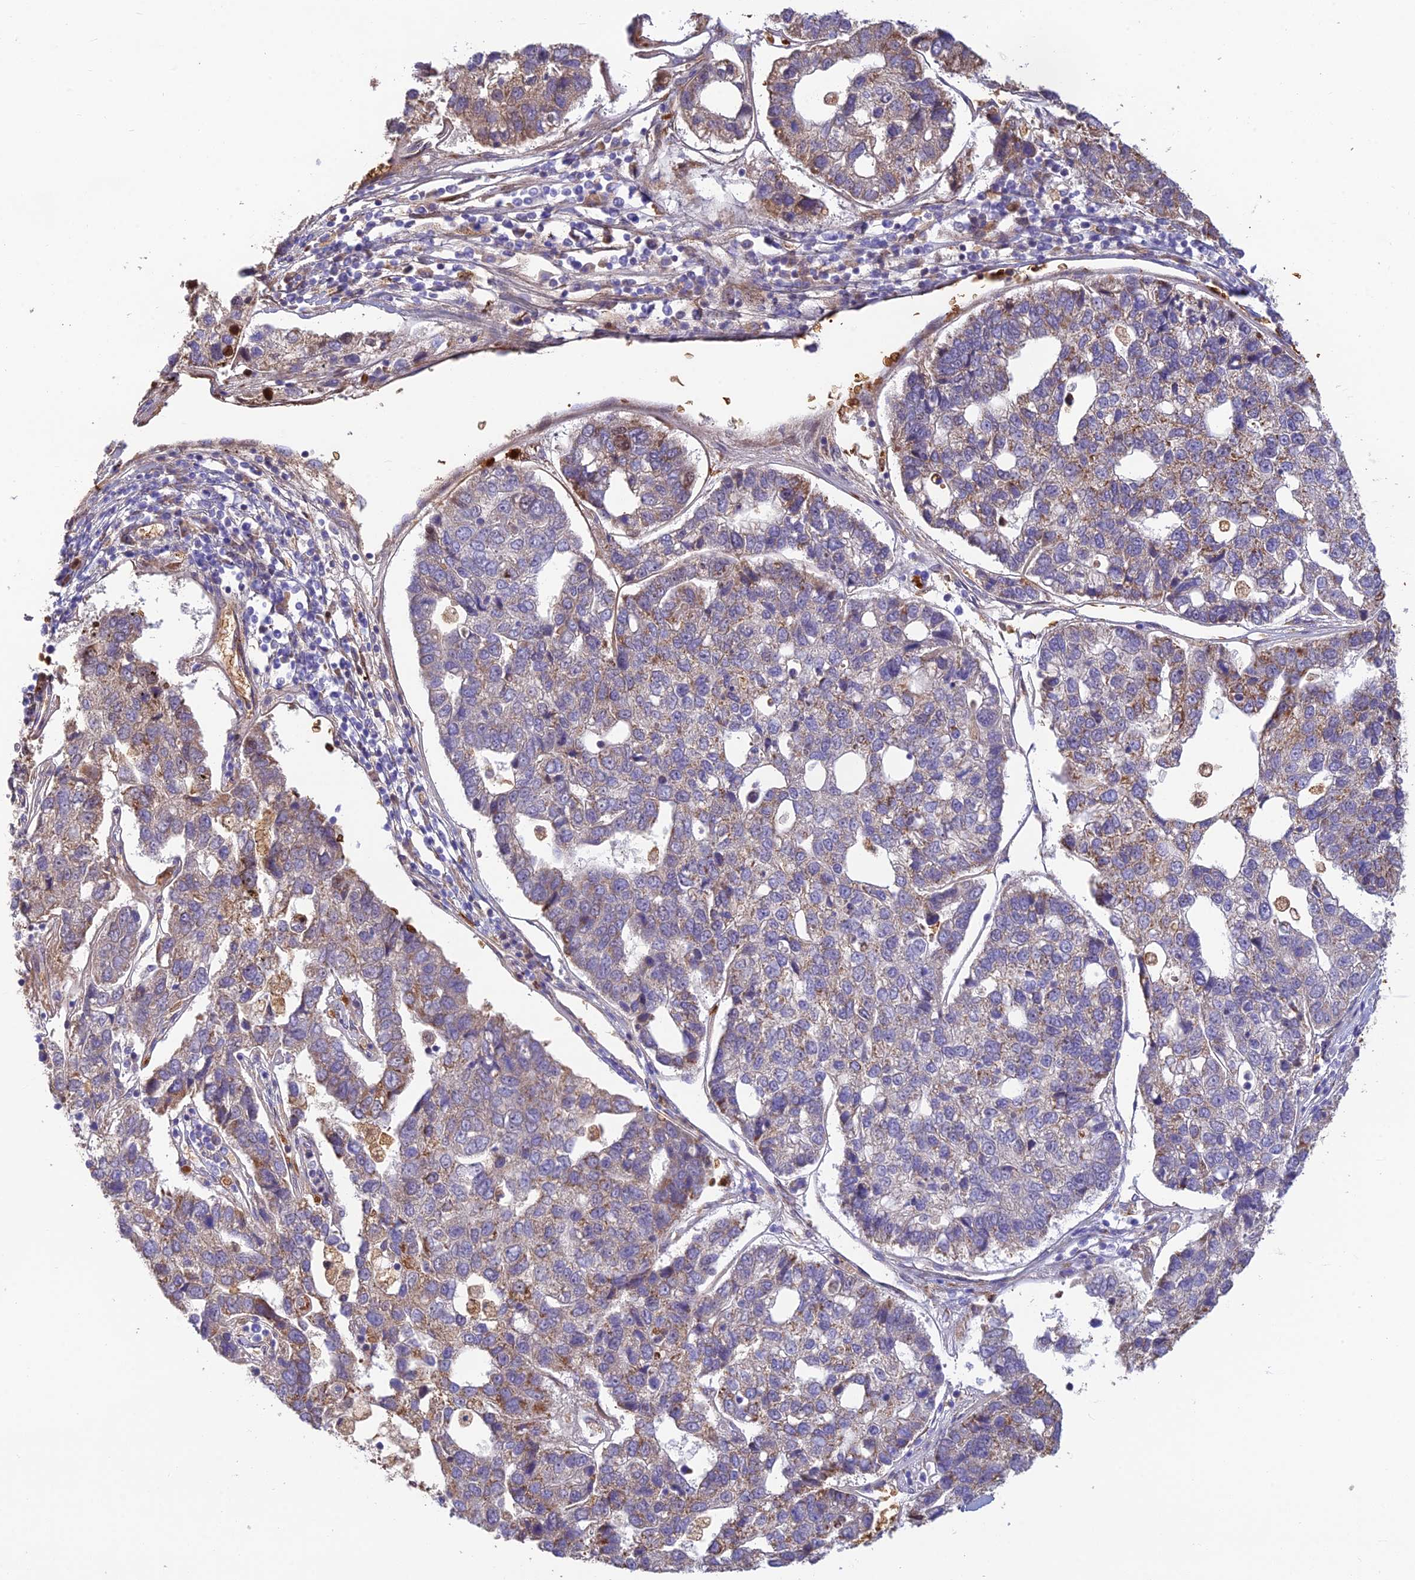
{"staining": {"intensity": "moderate", "quantity": "<25%", "location": "cytoplasmic/membranous"}, "tissue": "pancreatic cancer", "cell_type": "Tumor cells", "image_type": "cancer", "snomed": [{"axis": "morphology", "description": "Adenocarcinoma, NOS"}, {"axis": "topography", "description": "Pancreas"}], "caption": "Pancreatic cancer stained for a protein demonstrates moderate cytoplasmic/membranous positivity in tumor cells. (DAB = brown stain, brightfield microscopy at high magnification).", "gene": "UFSP2", "patient": {"sex": "female", "age": 61}}